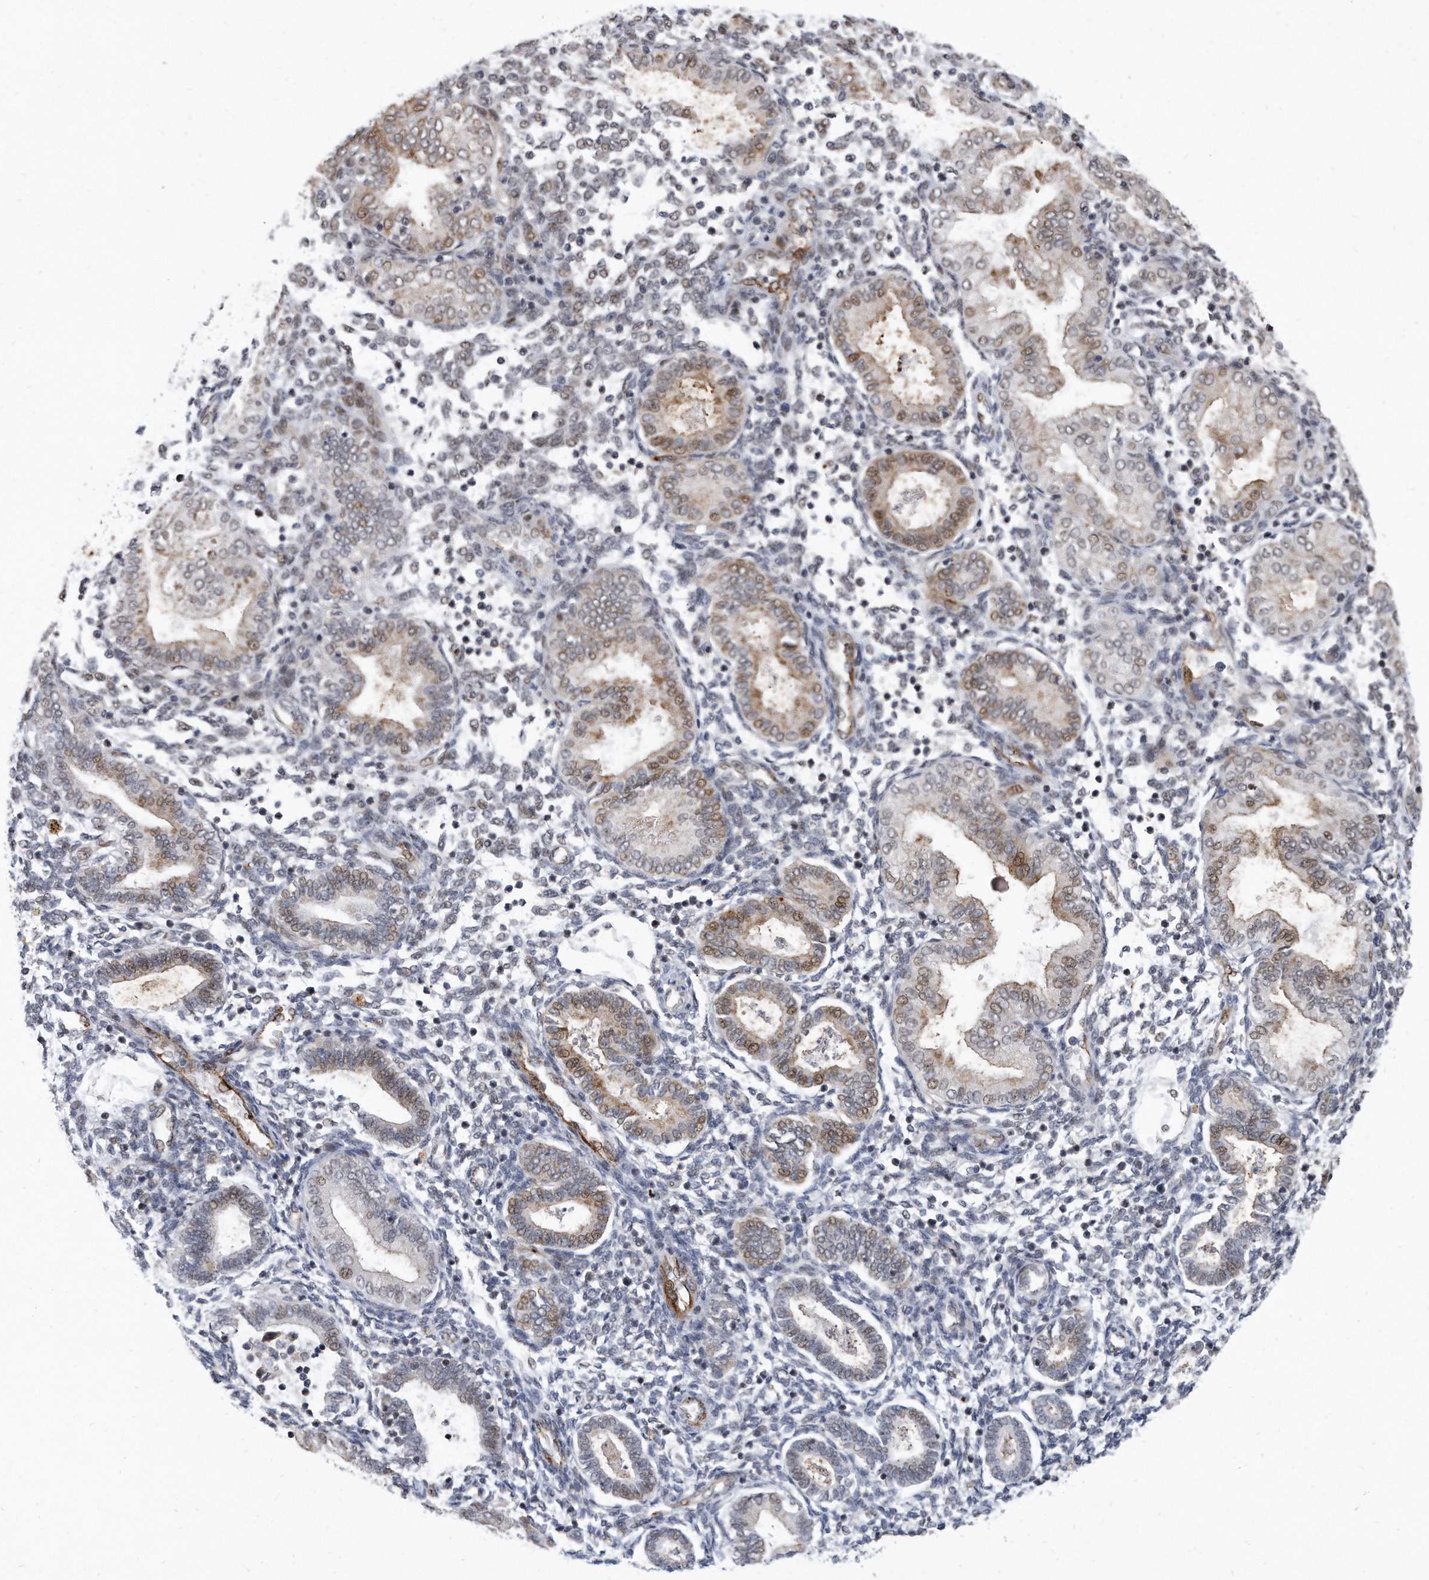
{"staining": {"intensity": "negative", "quantity": "none", "location": "none"}, "tissue": "endometrium", "cell_type": "Cells in endometrial stroma", "image_type": "normal", "snomed": [{"axis": "morphology", "description": "Normal tissue, NOS"}, {"axis": "topography", "description": "Endometrium"}], "caption": "A photomicrograph of endometrium stained for a protein reveals no brown staining in cells in endometrial stroma.", "gene": "PGBD2", "patient": {"sex": "female", "age": 53}}